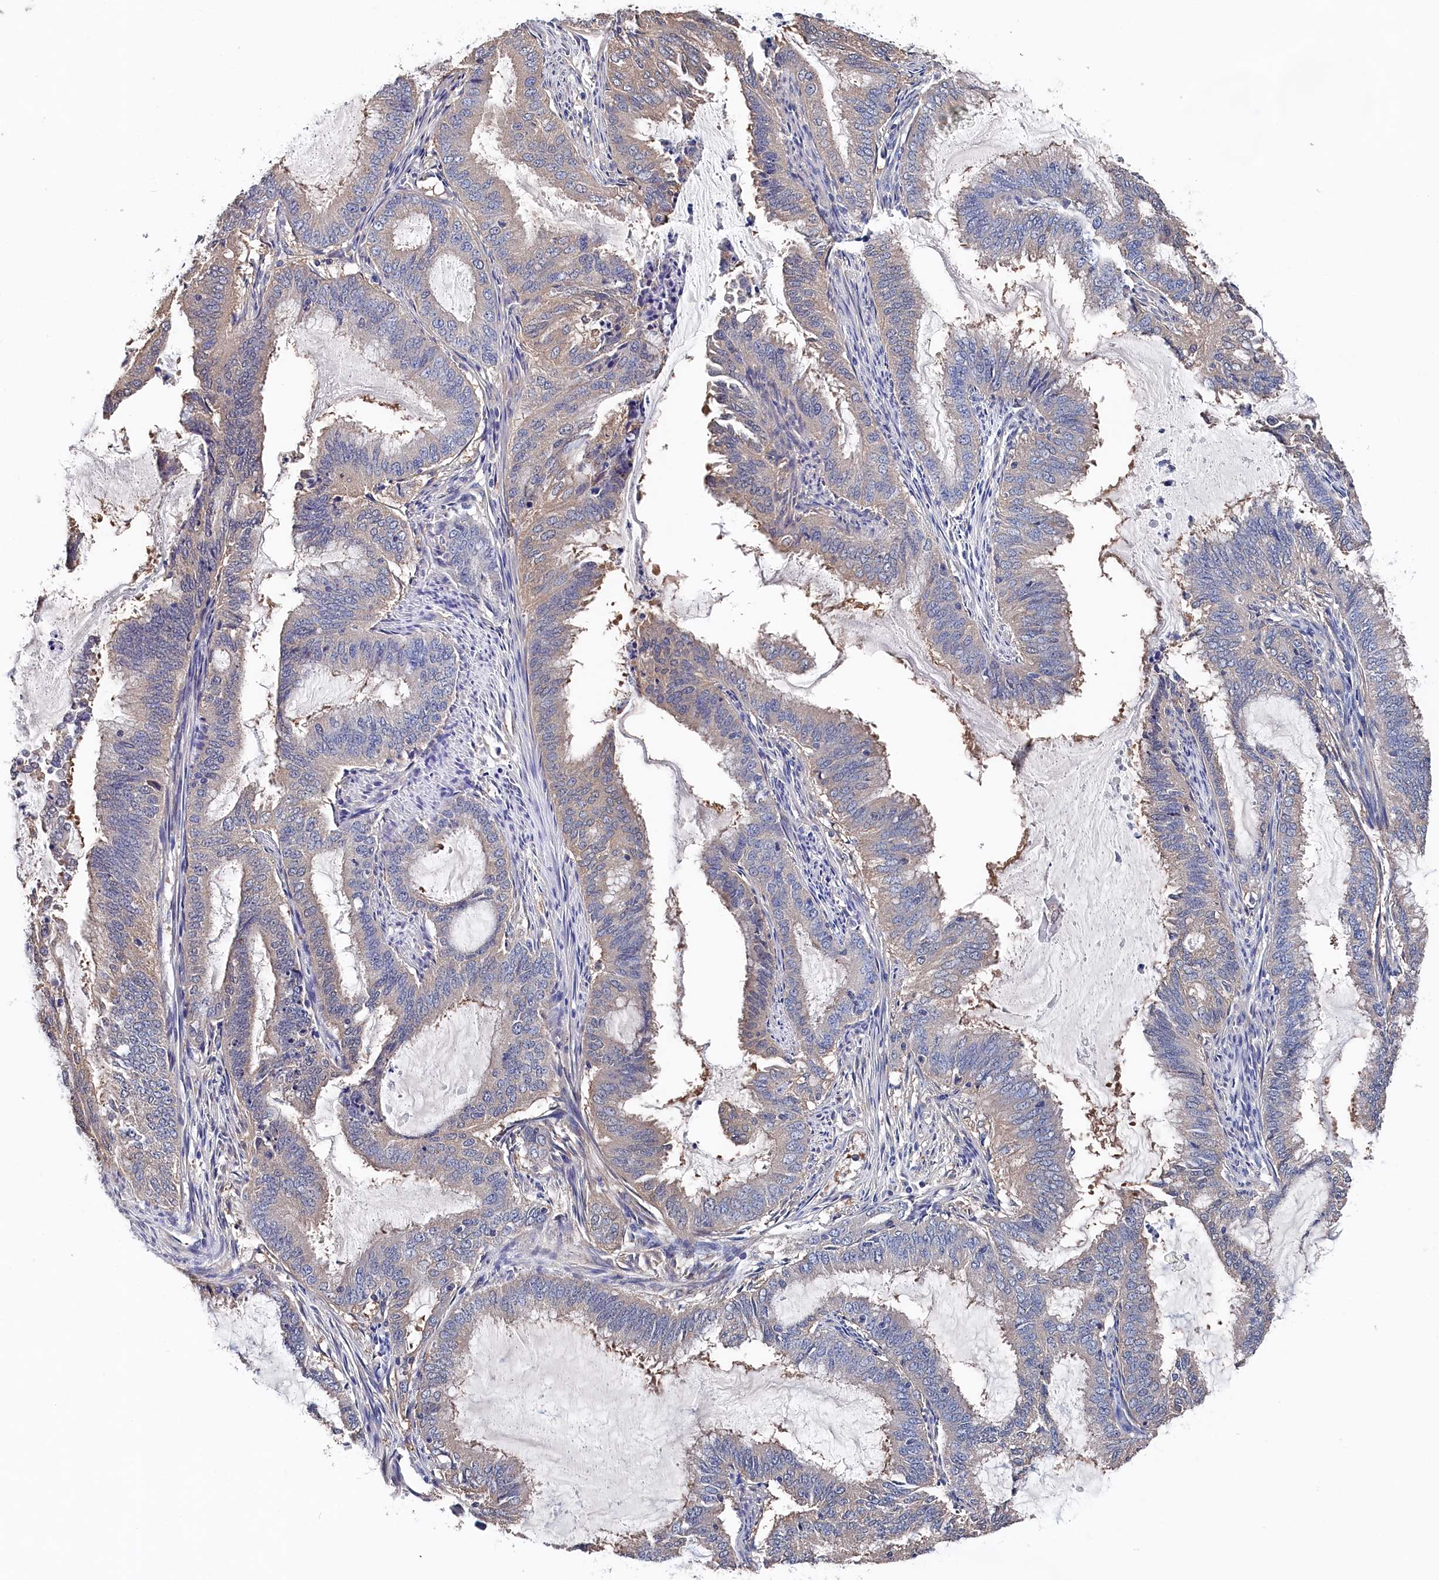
{"staining": {"intensity": "weak", "quantity": "25%-75%", "location": "cytoplasmic/membranous"}, "tissue": "endometrial cancer", "cell_type": "Tumor cells", "image_type": "cancer", "snomed": [{"axis": "morphology", "description": "Adenocarcinoma, NOS"}, {"axis": "topography", "description": "Endometrium"}], "caption": "Adenocarcinoma (endometrial) stained for a protein (brown) displays weak cytoplasmic/membranous positive positivity in about 25%-75% of tumor cells.", "gene": "BHMT", "patient": {"sex": "female", "age": 51}}